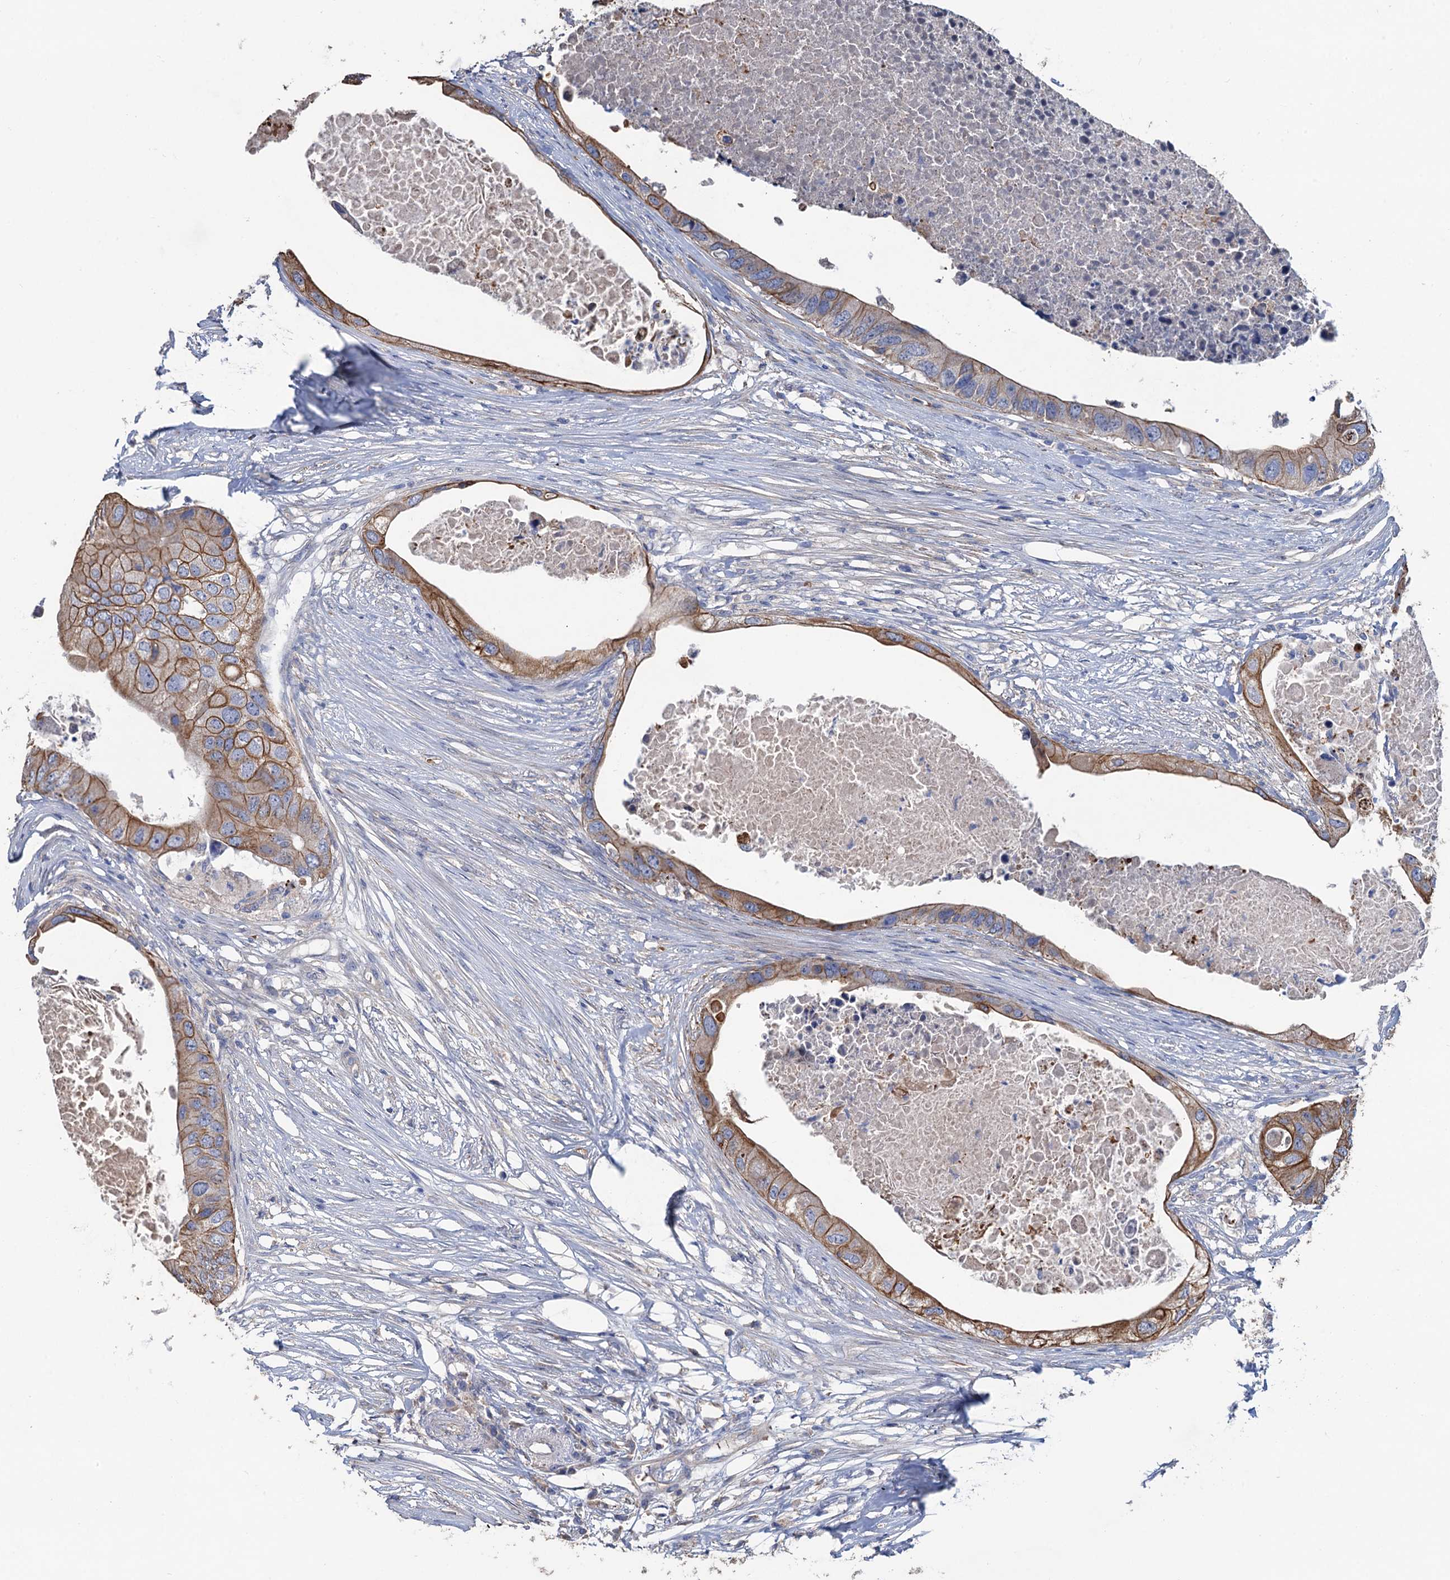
{"staining": {"intensity": "moderate", "quantity": ">75%", "location": "cytoplasmic/membranous"}, "tissue": "colorectal cancer", "cell_type": "Tumor cells", "image_type": "cancer", "snomed": [{"axis": "morphology", "description": "Adenocarcinoma, NOS"}, {"axis": "topography", "description": "Colon"}], "caption": "There is medium levels of moderate cytoplasmic/membranous positivity in tumor cells of colorectal cancer (adenocarcinoma), as demonstrated by immunohistochemical staining (brown color).", "gene": "SMCO3", "patient": {"sex": "male", "age": 71}}